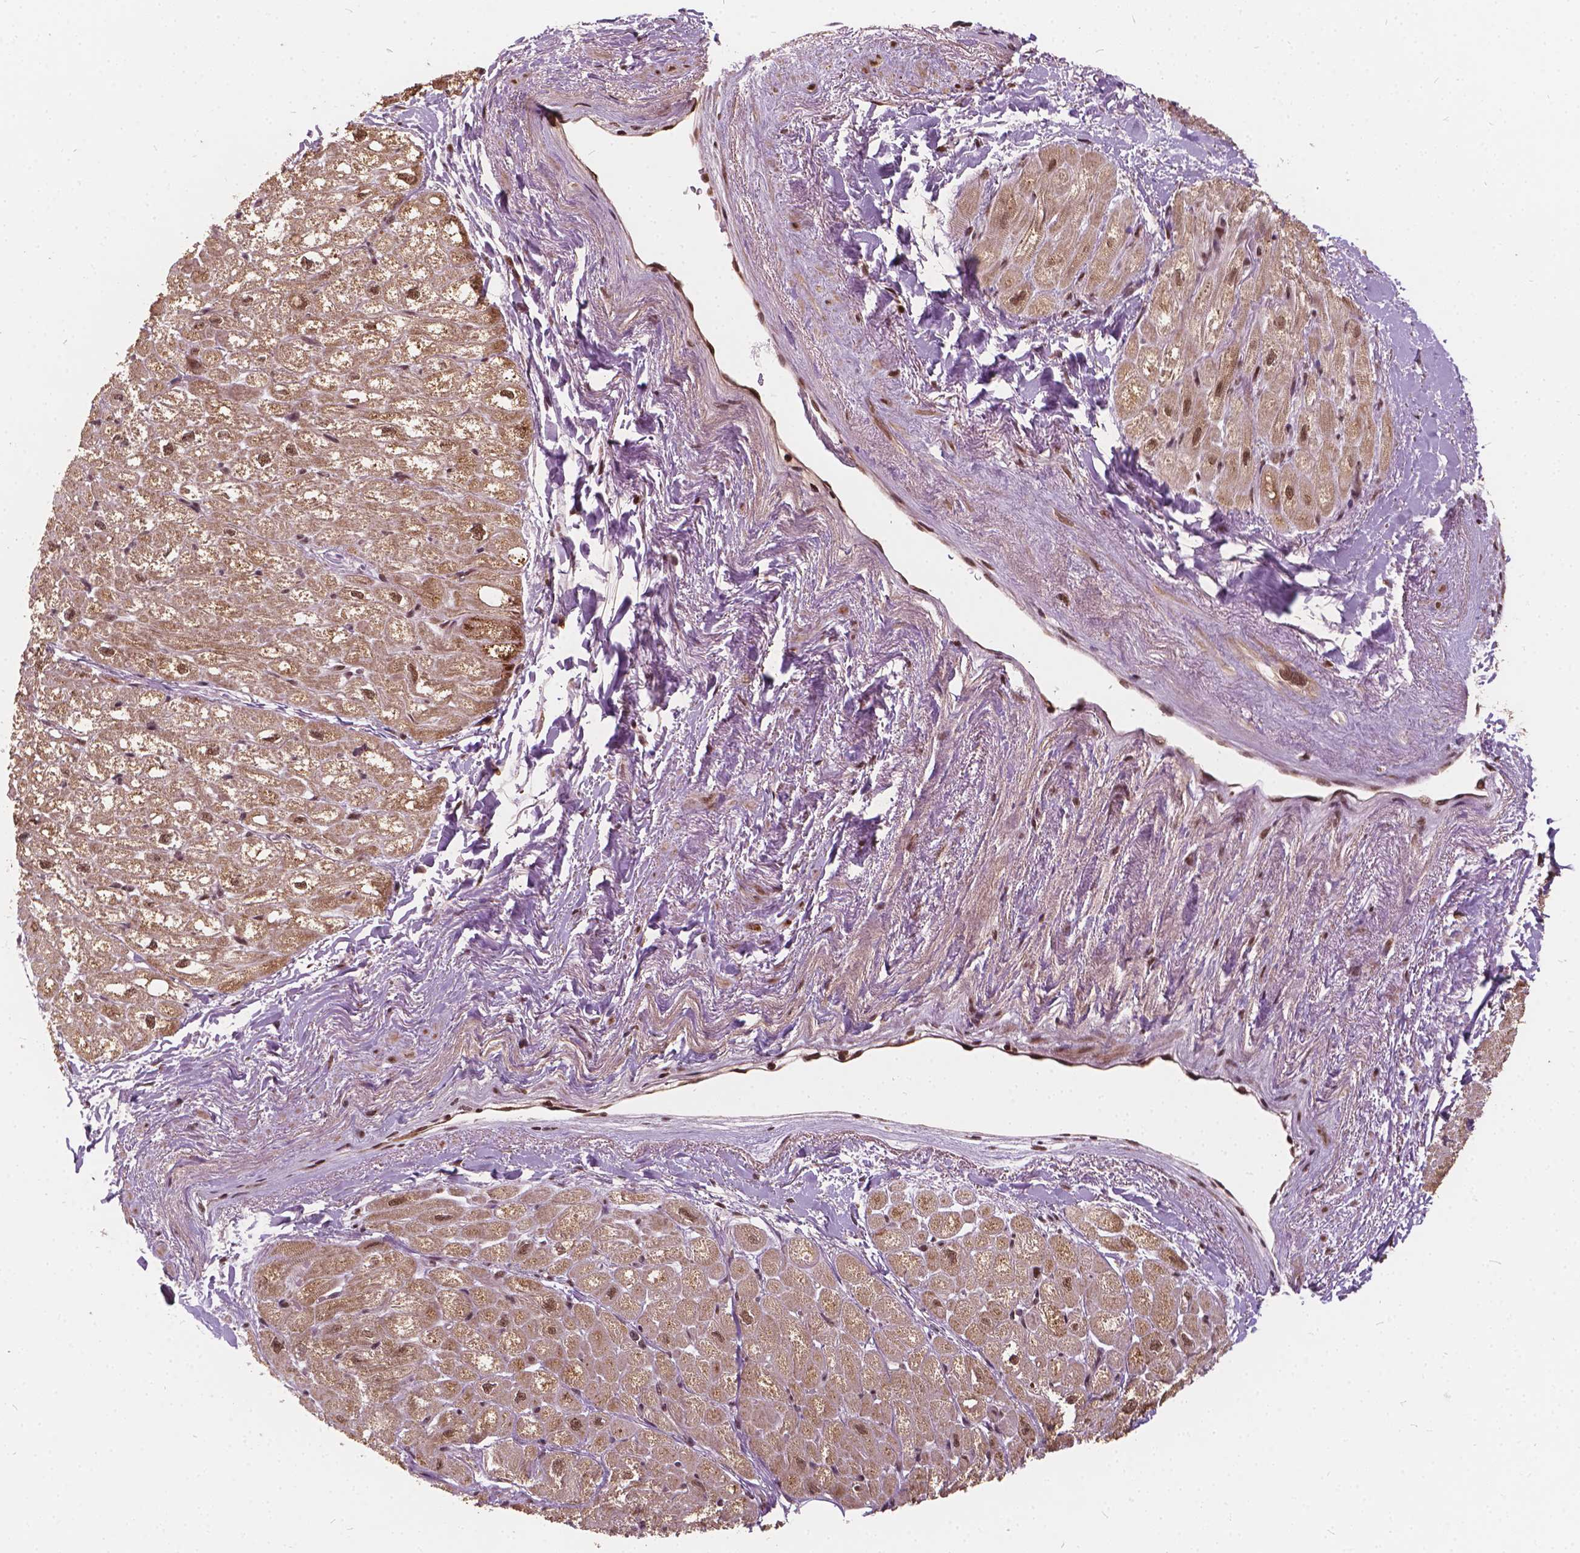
{"staining": {"intensity": "moderate", "quantity": ">75%", "location": "cytoplasmic/membranous,nuclear"}, "tissue": "heart muscle", "cell_type": "Cardiomyocytes", "image_type": "normal", "snomed": [{"axis": "morphology", "description": "Normal tissue, NOS"}, {"axis": "topography", "description": "Heart"}], "caption": "DAB immunohistochemical staining of normal heart muscle exhibits moderate cytoplasmic/membranous,nuclear protein expression in approximately >75% of cardiomyocytes. The protein of interest is shown in brown color, while the nuclei are stained blue.", "gene": "GPS2", "patient": {"sex": "female", "age": 69}}